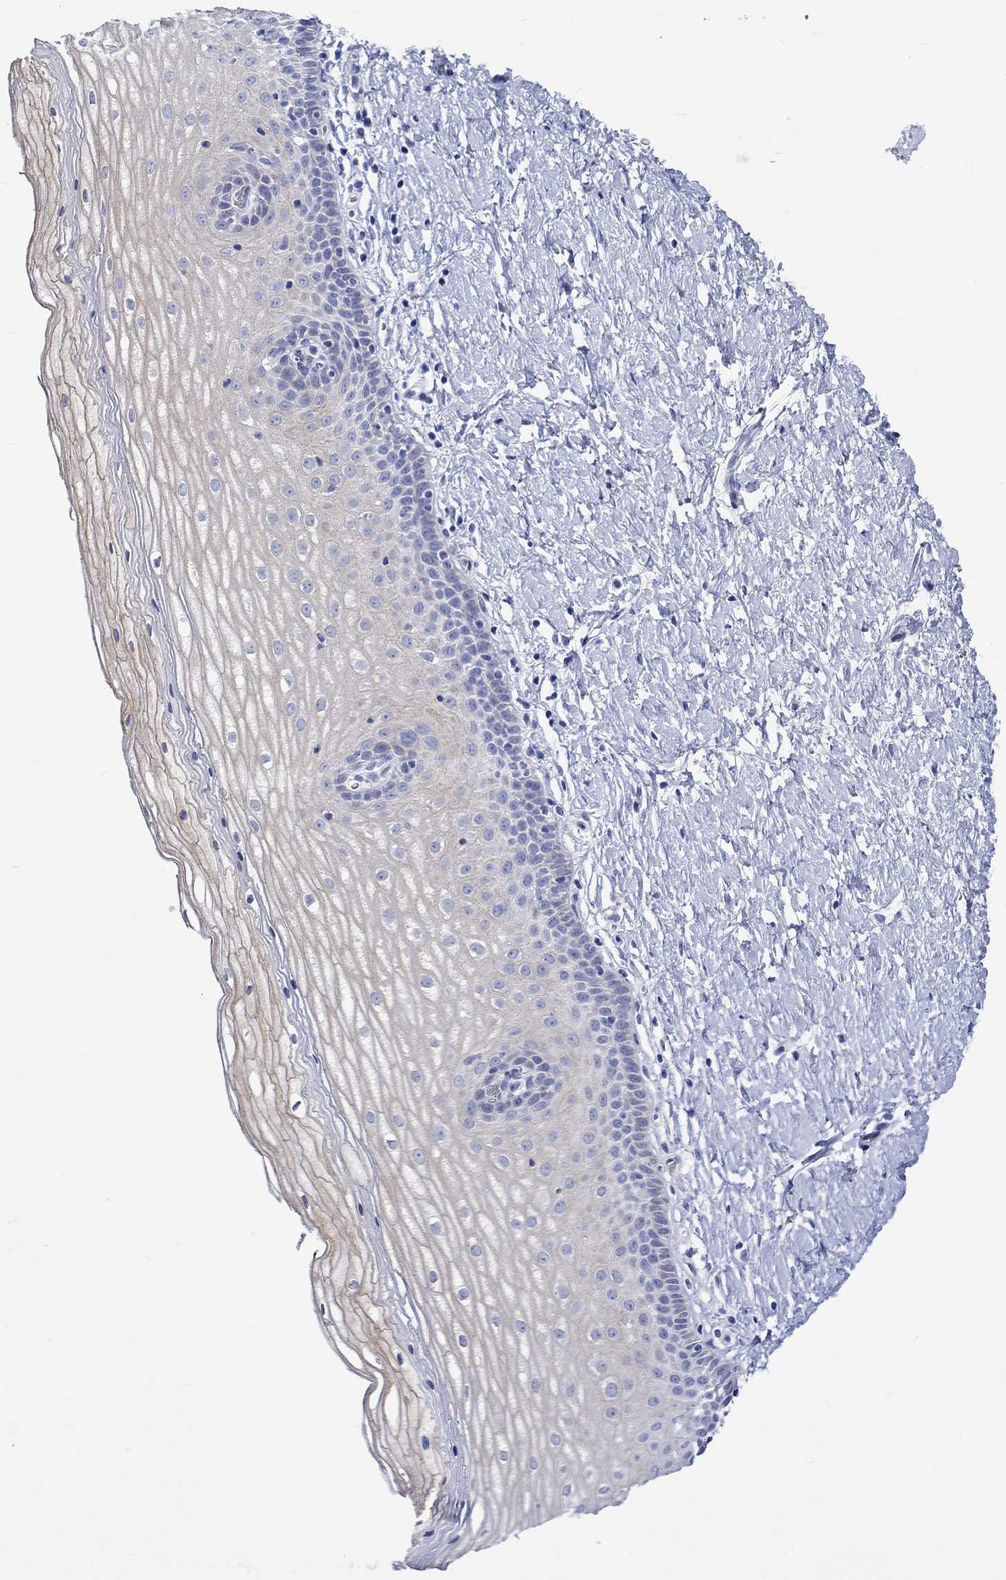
{"staining": {"intensity": "weak", "quantity": "<25%", "location": "cytoplasmic/membranous"}, "tissue": "cervix", "cell_type": "Squamous epithelial cells", "image_type": "normal", "snomed": [{"axis": "morphology", "description": "Normal tissue, NOS"}, {"axis": "topography", "description": "Cervix"}], "caption": "Immunohistochemistry (IHC) image of benign cervix: human cervix stained with DAB reveals no significant protein positivity in squamous epithelial cells. Brightfield microscopy of immunohistochemistry stained with DAB (brown) and hematoxylin (blue), captured at high magnification.", "gene": "NRIP3", "patient": {"sex": "female", "age": 37}}